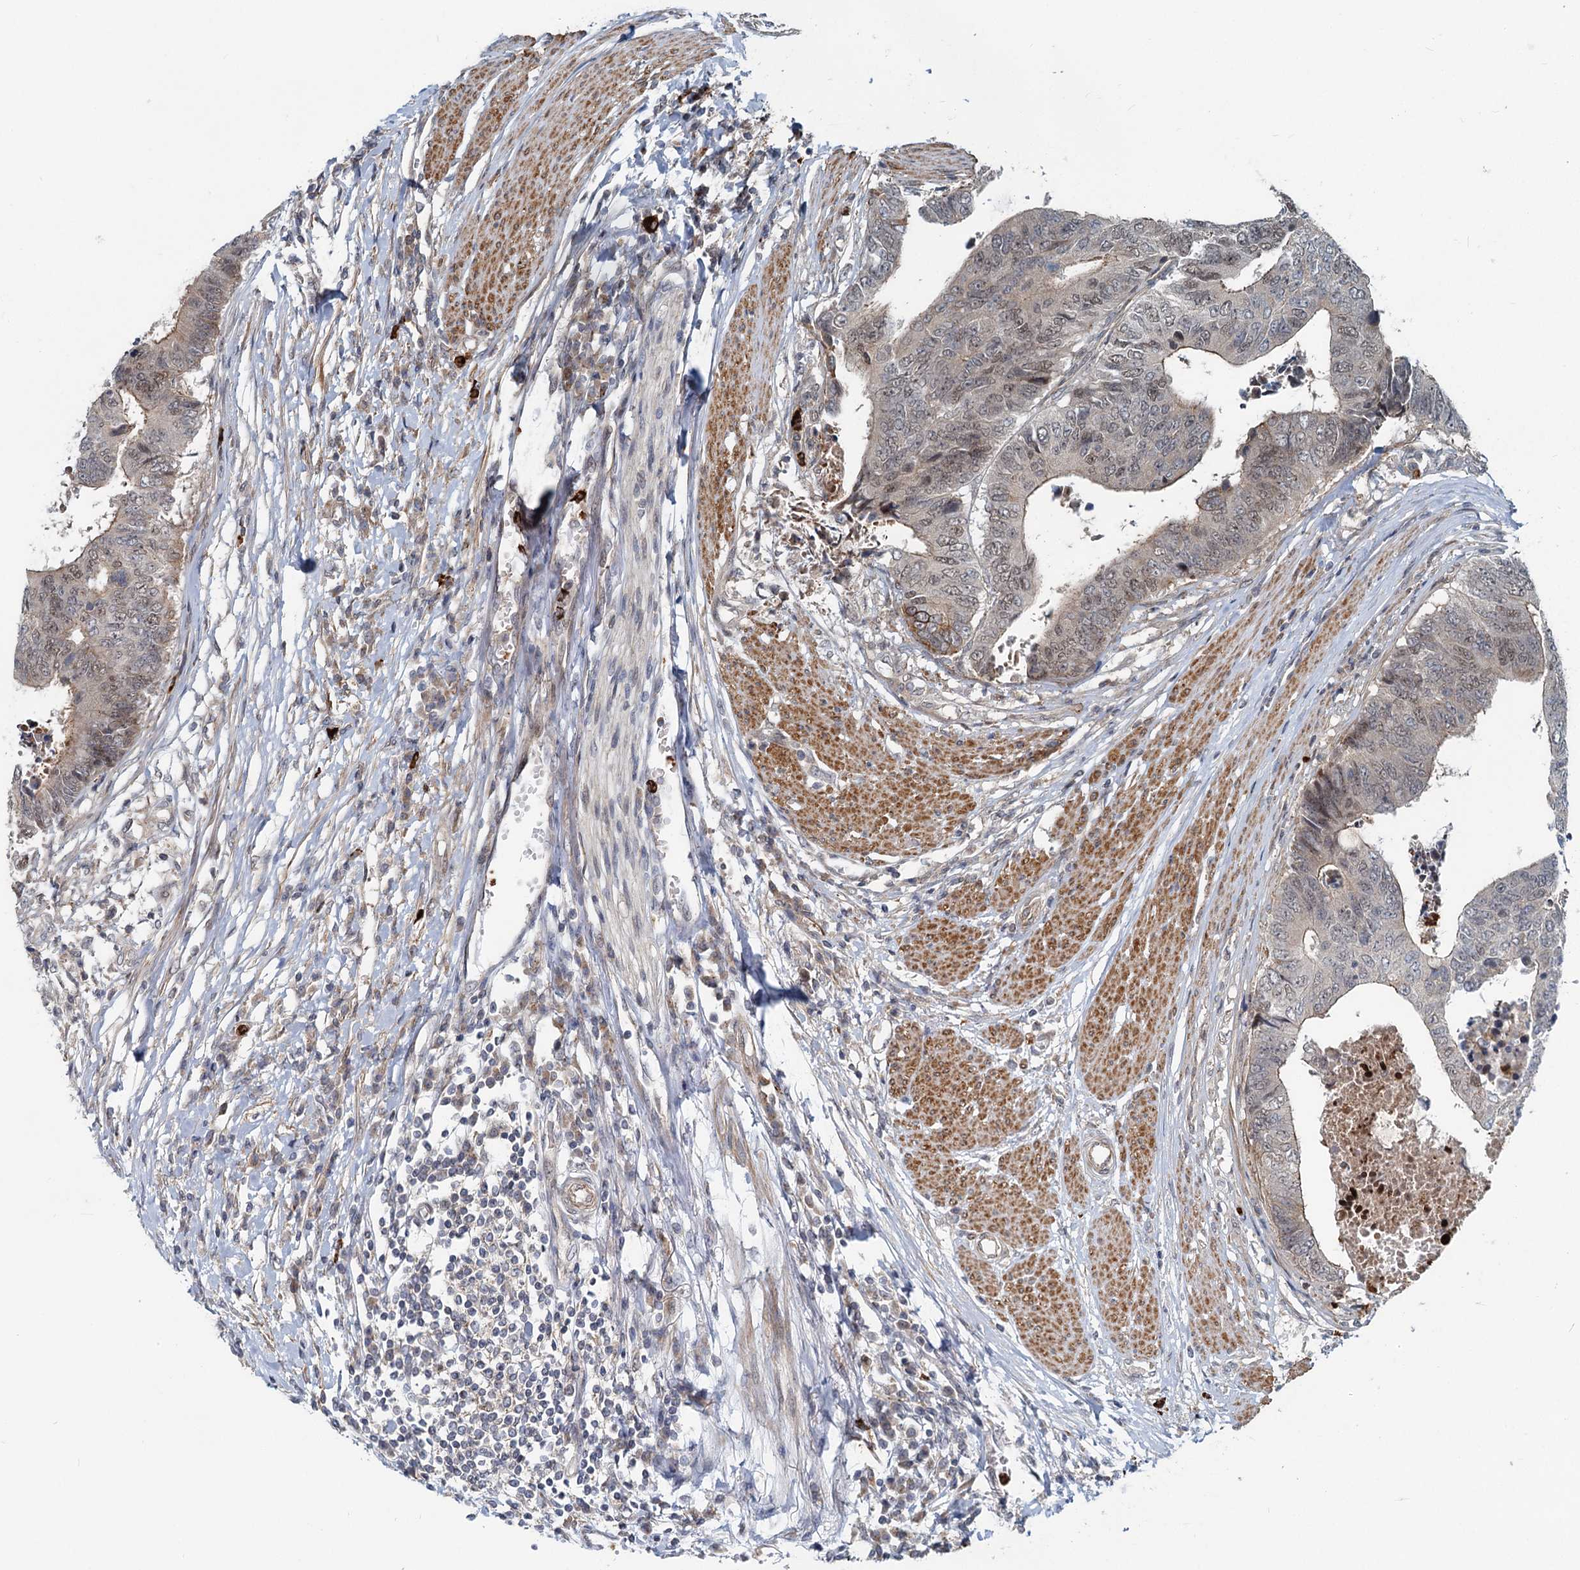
{"staining": {"intensity": "weak", "quantity": "<25%", "location": "cytoplasmic/membranous,nuclear"}, "tissue": "colorectal cancer", "cell_type": "Tumor cells", "image_type": "cancer", "snomed": [{"axis": "morphology", "description": "Adenocarcinoma, NOS"}, {"axis": "topography", "description": "Rectum"}], "caption": "IHC image of colorectal adenocarcinoma stained for a protein (brown), which demonstrates no positivity in tumor cells. The staining is performed using DAB (3,3'-diaminobenzidine) brown chromogen with nuclei counter-stained in using hematoxylin.", "gene": "ADCY2", "patient": {"sex": "male", "age": 84}}